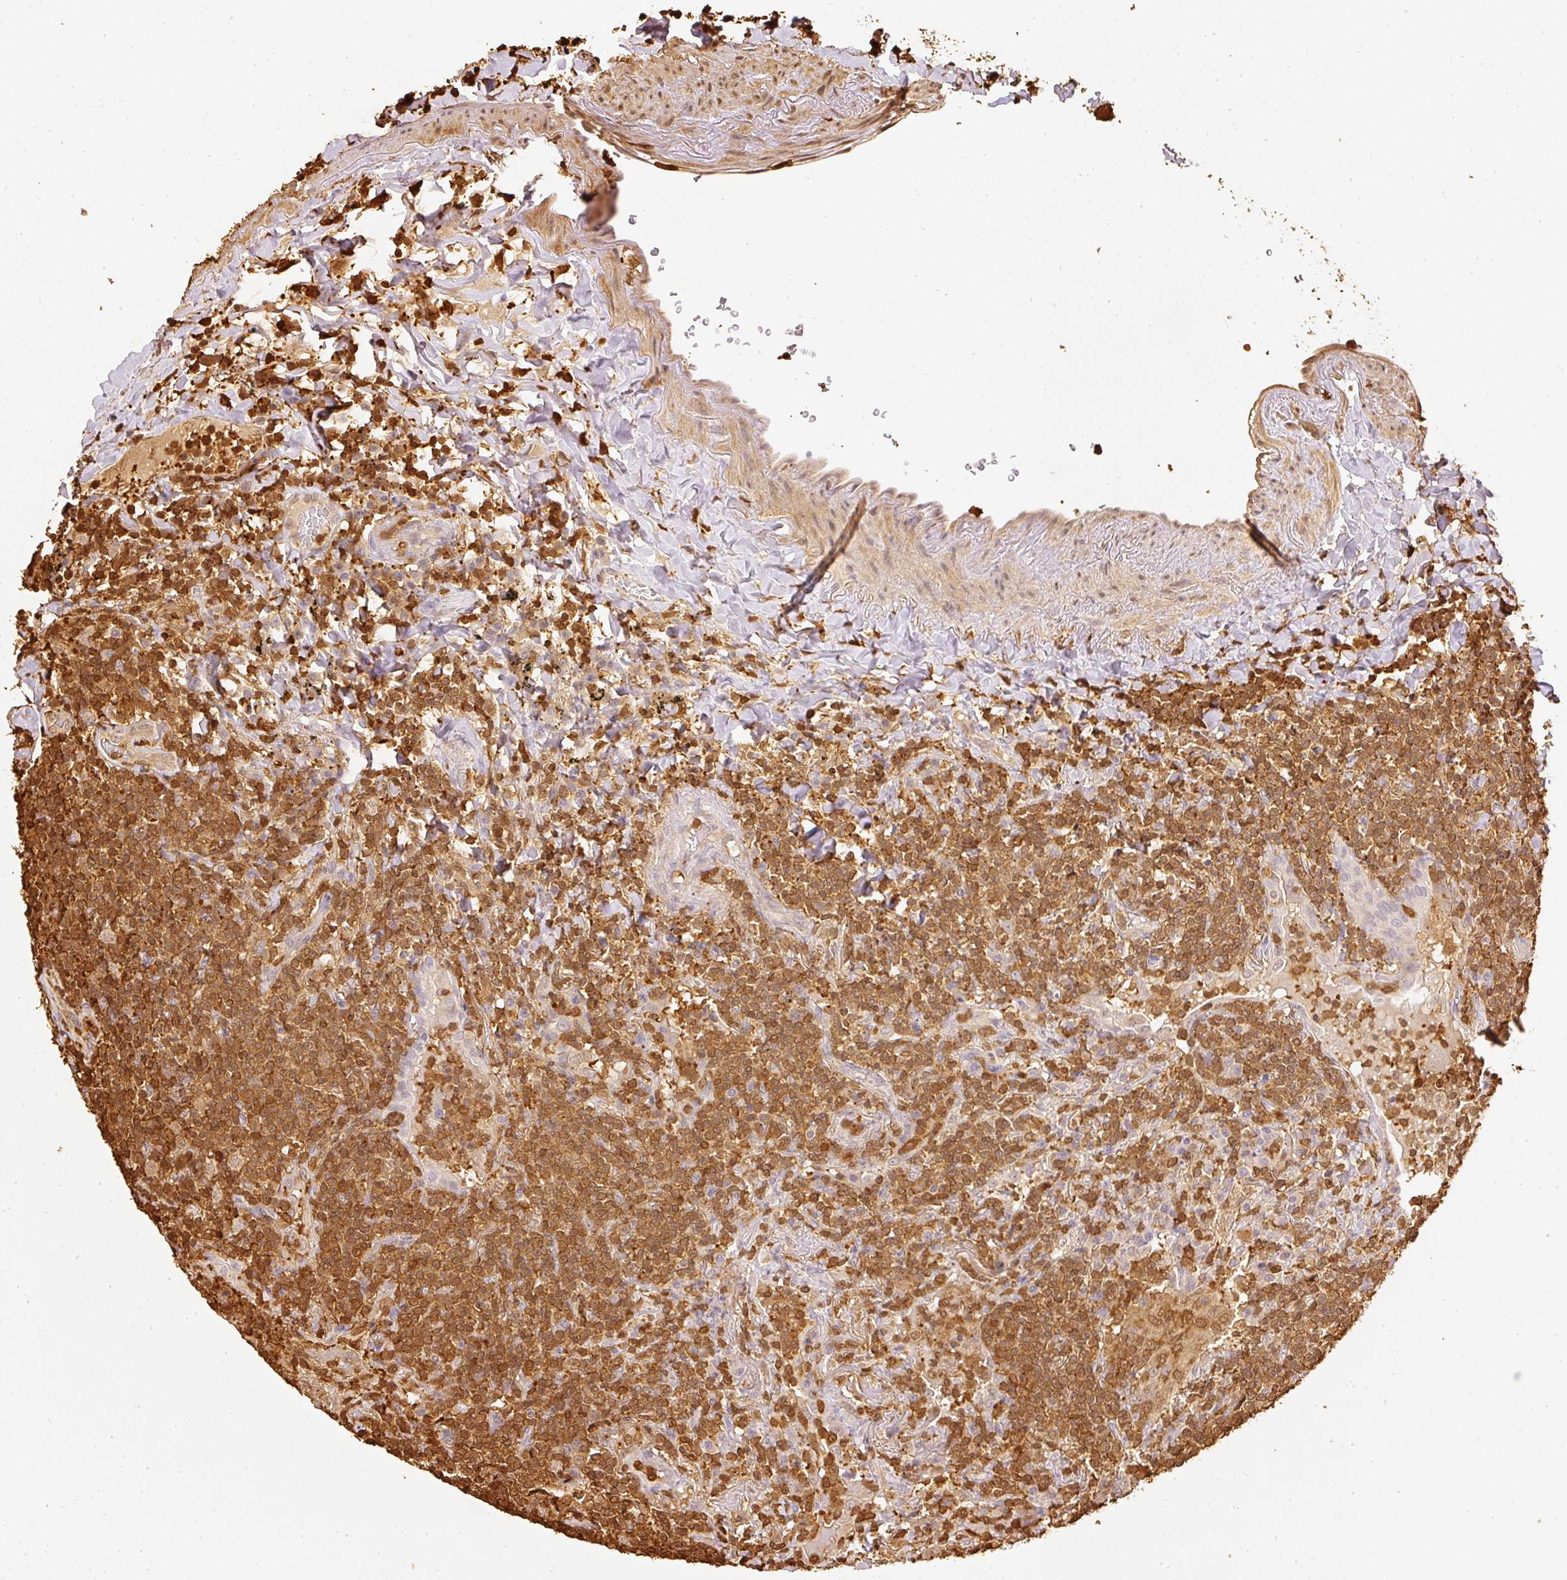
{"staining": {"intensity": "strong", "quantity": ">75%", "location": "cytoplasmic/membranous"}, "tissue": "lymphoma", "cell_type": "Tumor cells", "image_type": "cancer", "snomed": [{"axis": "morphology", "description": "Malignant lymphoma, non-Hodgkin's type, Low grade"}, {"axis": "topography", "description": "Lung"}], "caption": "Protein expression analysis of low-grade malignant lymphoma, non-Hodgkin's type reveals strong cytoplasmic/membranous expression in about >75% of tumor cells.", "gene": "PFN1", "patient": {"sex": "female", "age": 71}}